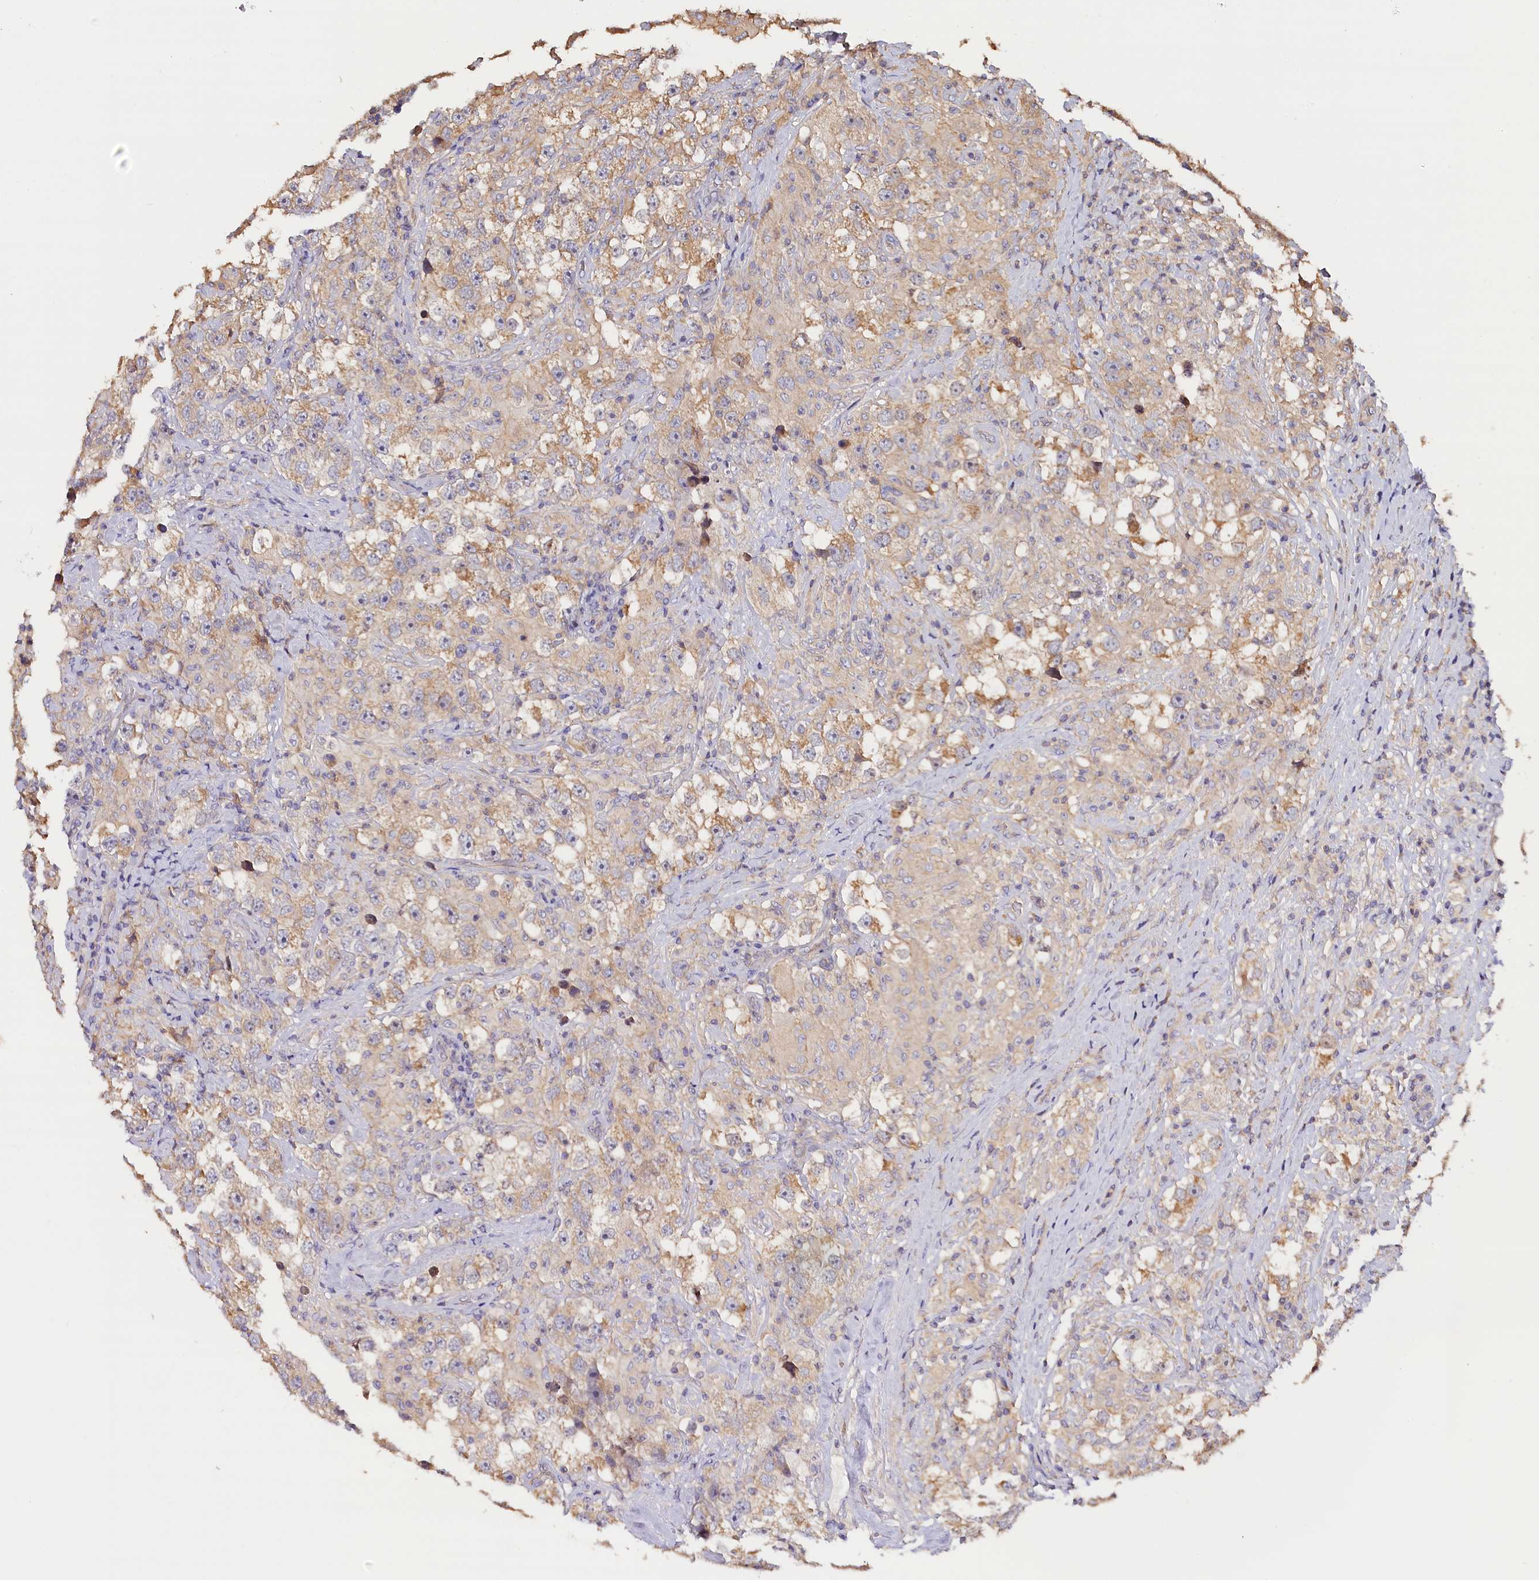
{"staining": {"intensity": "weak", "quantity": "25%-75%", "location": "cytoplasmic/membranous"}, "tissue": "testis cancer", "cell_type": "Tumor cells", "image_type": "cancer", "snomed": [{"axis": "morphology", "description": "Seminoma, NOS"}, {"axis": "topography", "description": "Testis"}], "caption": "High-power microscopy captured an immunohistochemistry (IHC) micrograph of seminoma (testis), revealing weak cytoplasmic/membranous staining in about 25%-75% of tumor cells.", "gene": "KATNB1", "patient": {"sex": "male", "age": 46}}